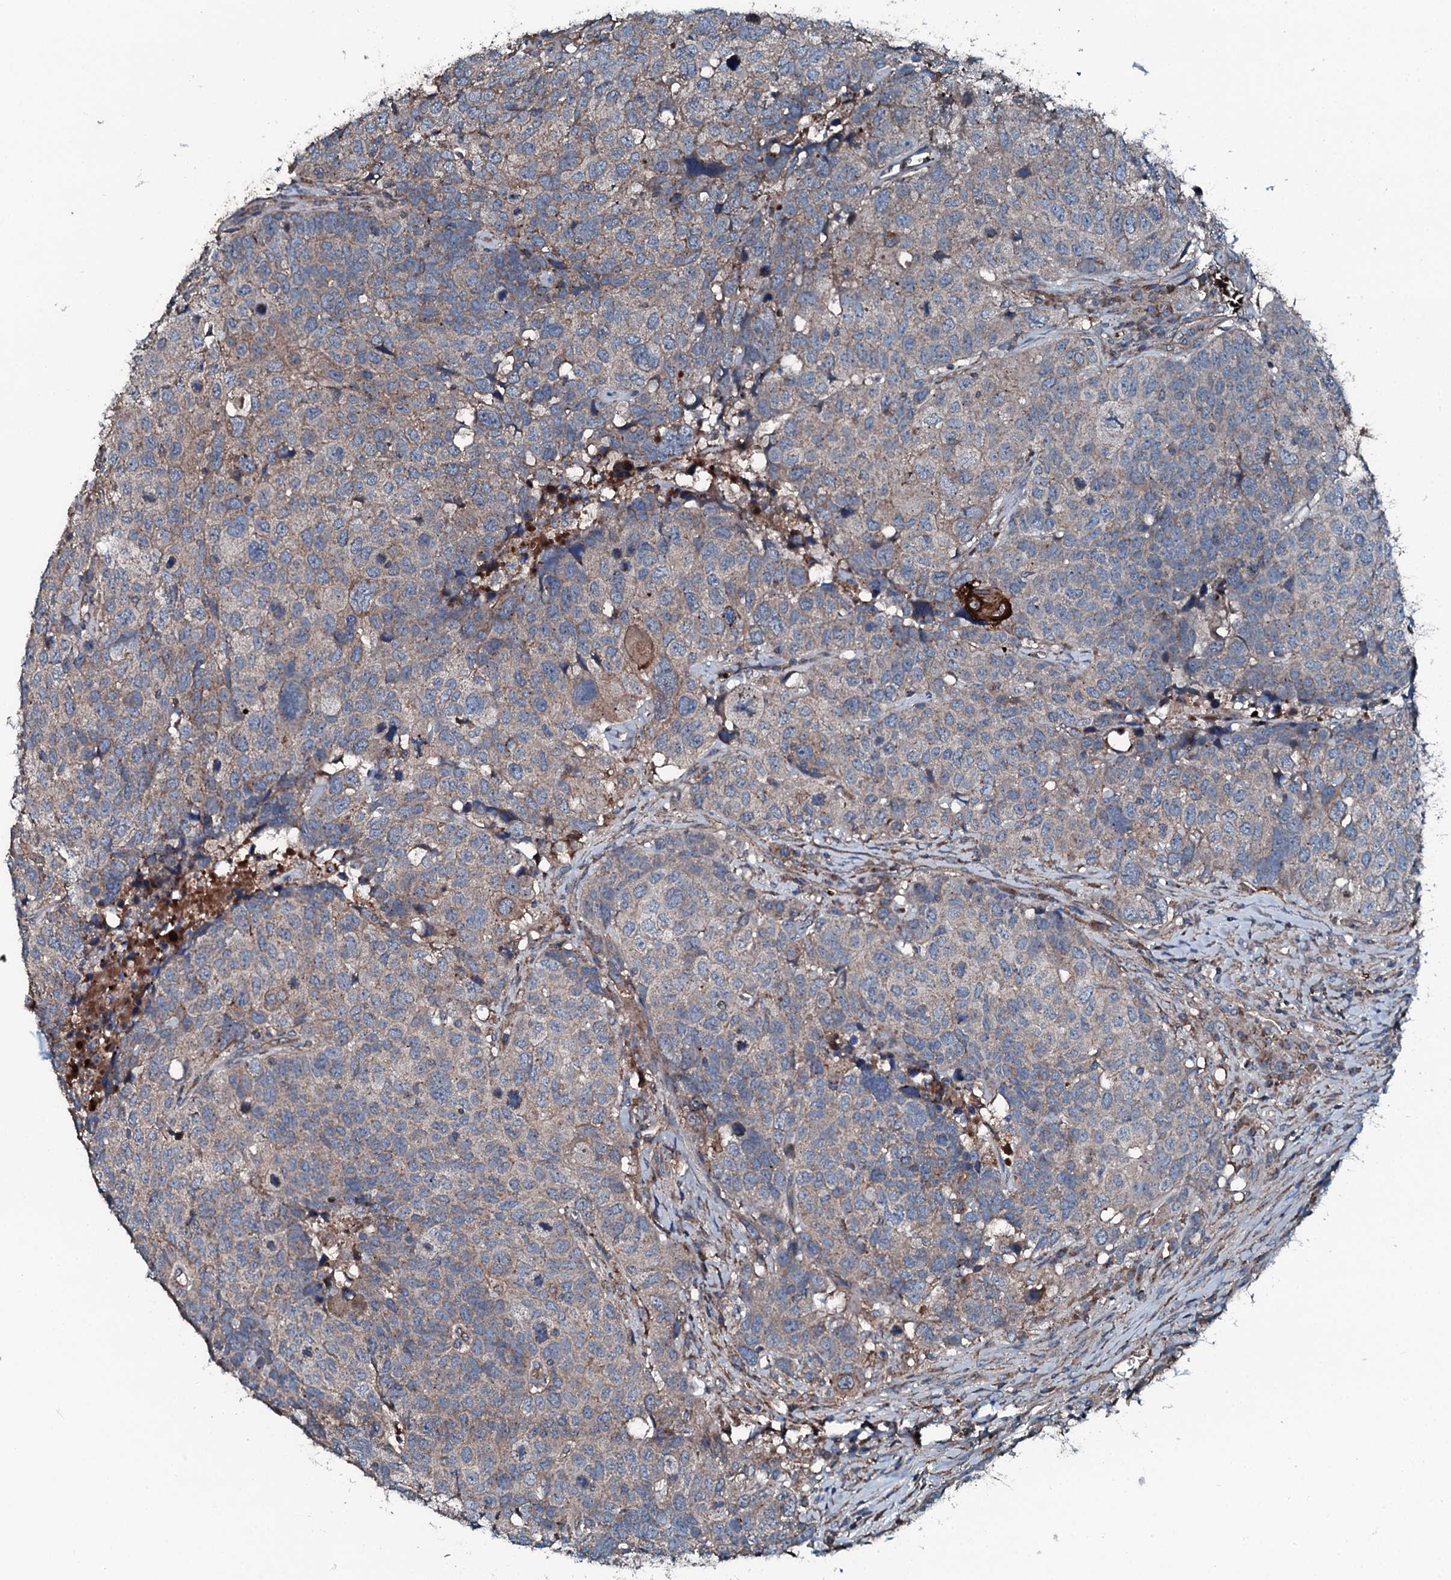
{"staining": {"intensity": "moderate", "quantity": "<25%", "location": "cytoplasmic/membranous"}, "tissue": "head and neck cancer", "cell_type": "Tumor cells", "image_type": "cancer", "snomed": [{"axis": "morphology", "description": "Squamous cell carcinoma, NOS"}, {"axis": "topography", "description": "Head-Neck"}], "caption": "A high-resolution micrograph shows immunohistochemistry staining of head and neck squamous cell carcinoma, which reveals moderate cytoplasmic/membranous staining in about <25% of tumor cells.", "gene": "TRIM7", "patient": {"sex": "male", "age": 66}}